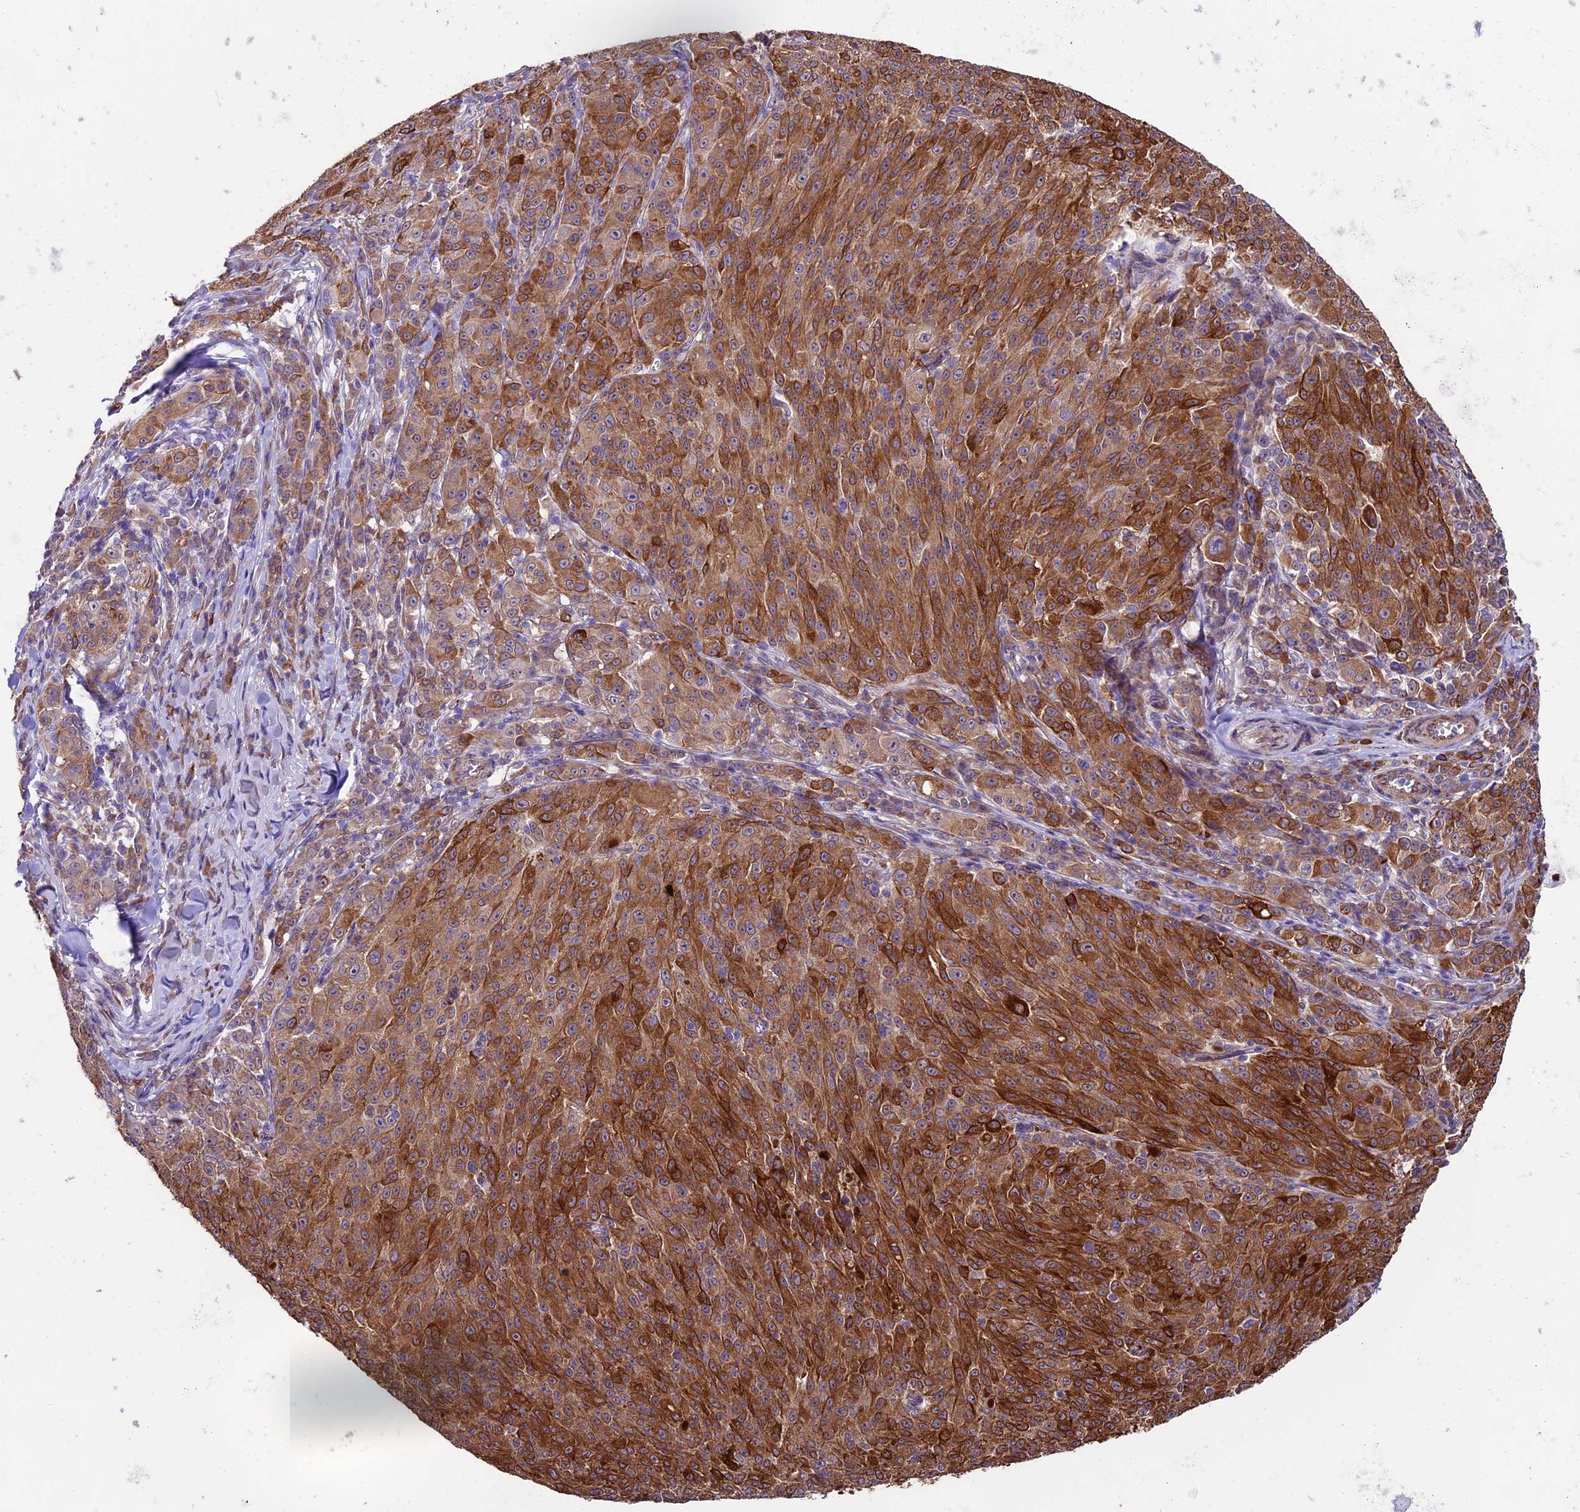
{"staining": {"intensity": "strong", "quantity": ">75%", "location": "cytoplasmic/membranous"}, "tissue": "melanoma", "cell_type": "Tumor cells", "image_type": "cancer", "snomed": [{"axis": "morphology", "description": "Malignant melanoma, NOS"}, {"axis": "topography", "description": "Skin"}], "caption": "About >75% of tumor cells in human malignant melanoma exhibit strong cytoplasmic/membranous protein expression as visualized by brown immunohistochemical staining.", "gene": "LSM7", "patient": {"sex": "female", "age": 52}}